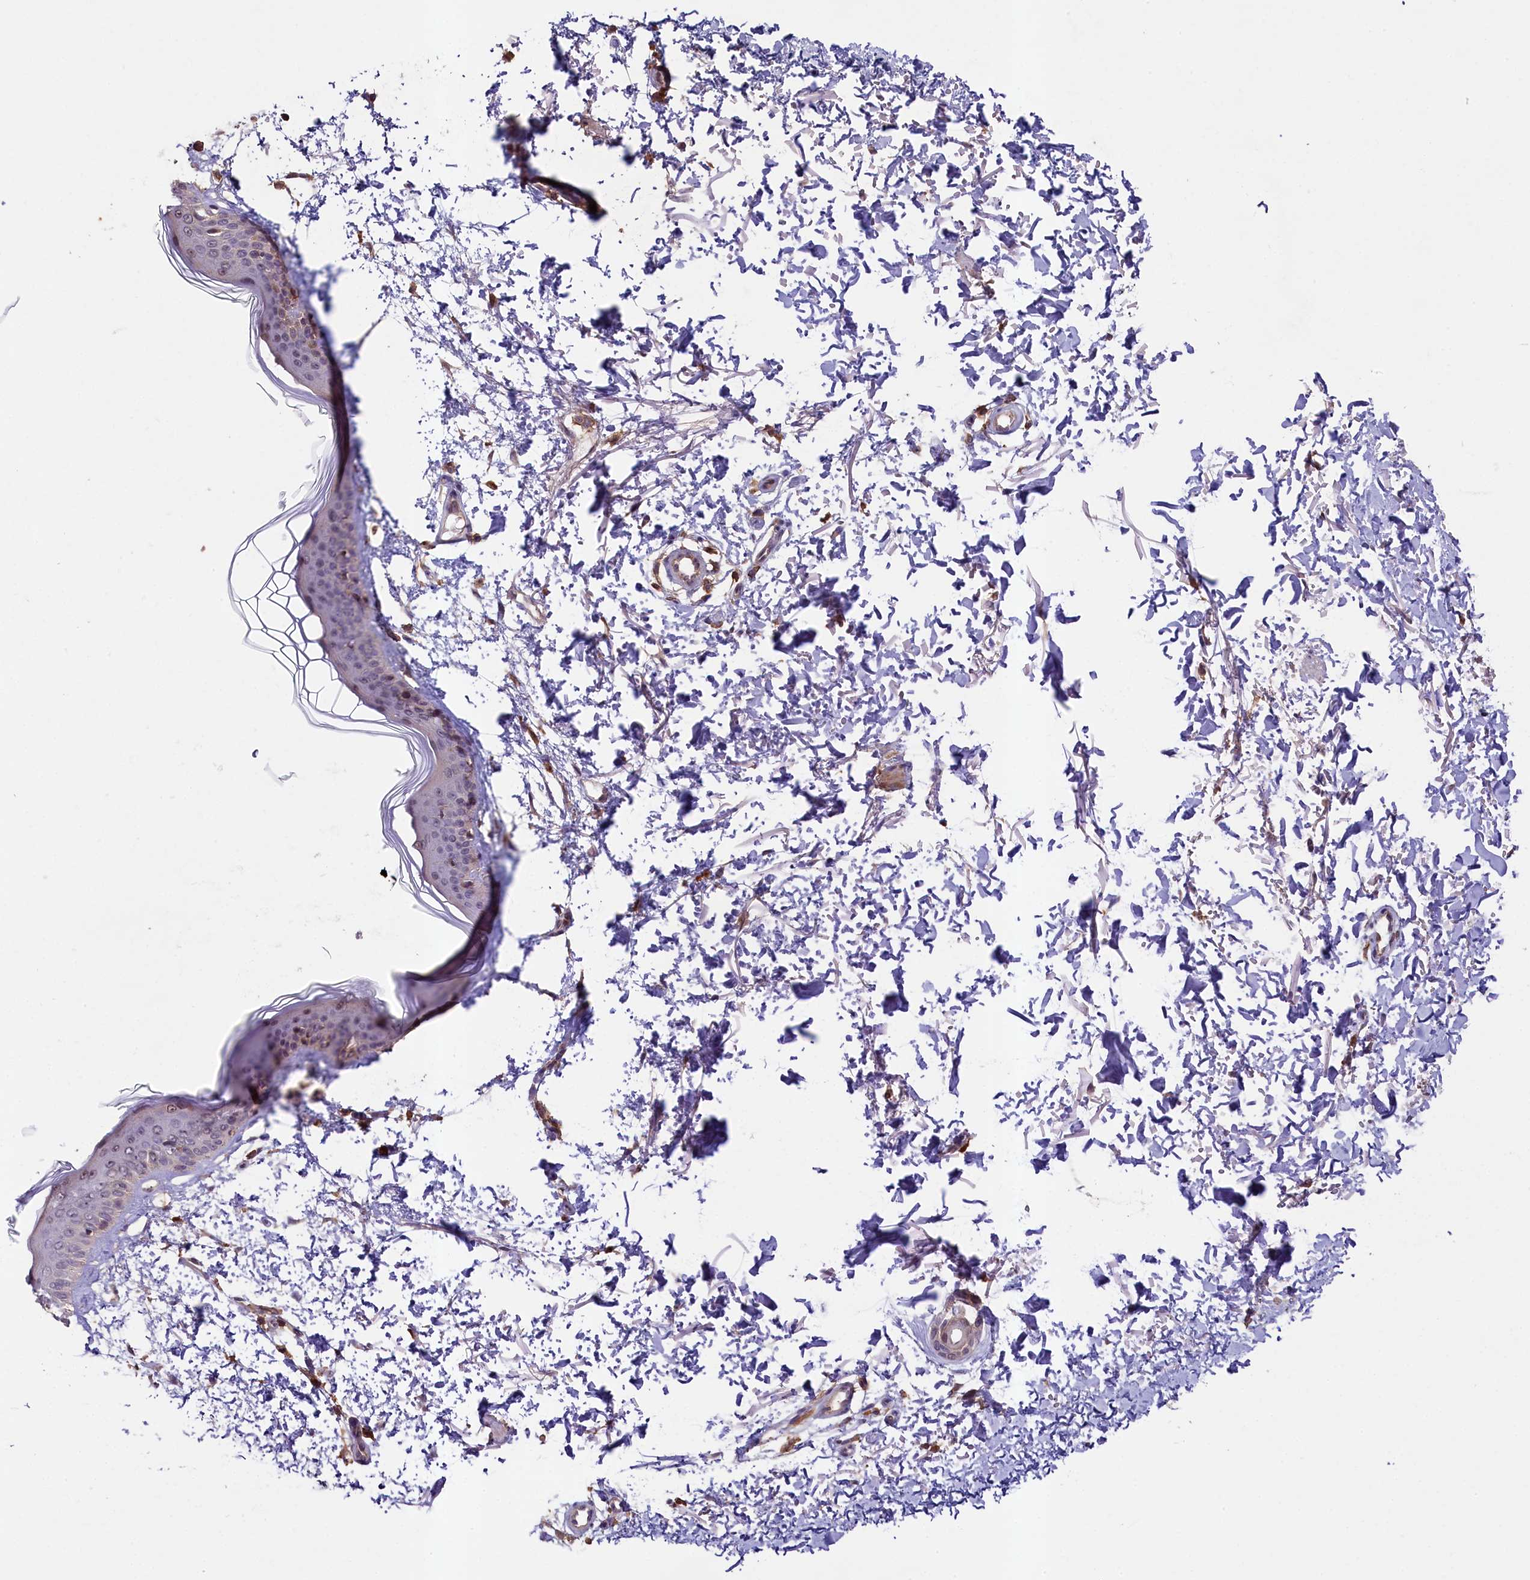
{"staining": {"intensity": "moderate", "quantity": ">75%", "location": "cytoplasmic/membranous"}, "tissue": "skin", "cell_type": "Fibroblasts", "image_type": "normal", "snomed": [{"axis": "morphology", "description": "Normal tissue, NOS"}, {"axis": "topography", "description": "Skin"}], "caption": "Fibroblasts exhibit moderate cytoplasmic/membranous expression in about >75% of cells in normal skin. (DAB IHC with brightfield microscopy, high magnification).", "gene": "SKIDA1", "patient": {"sex": "male", "age": 66}}